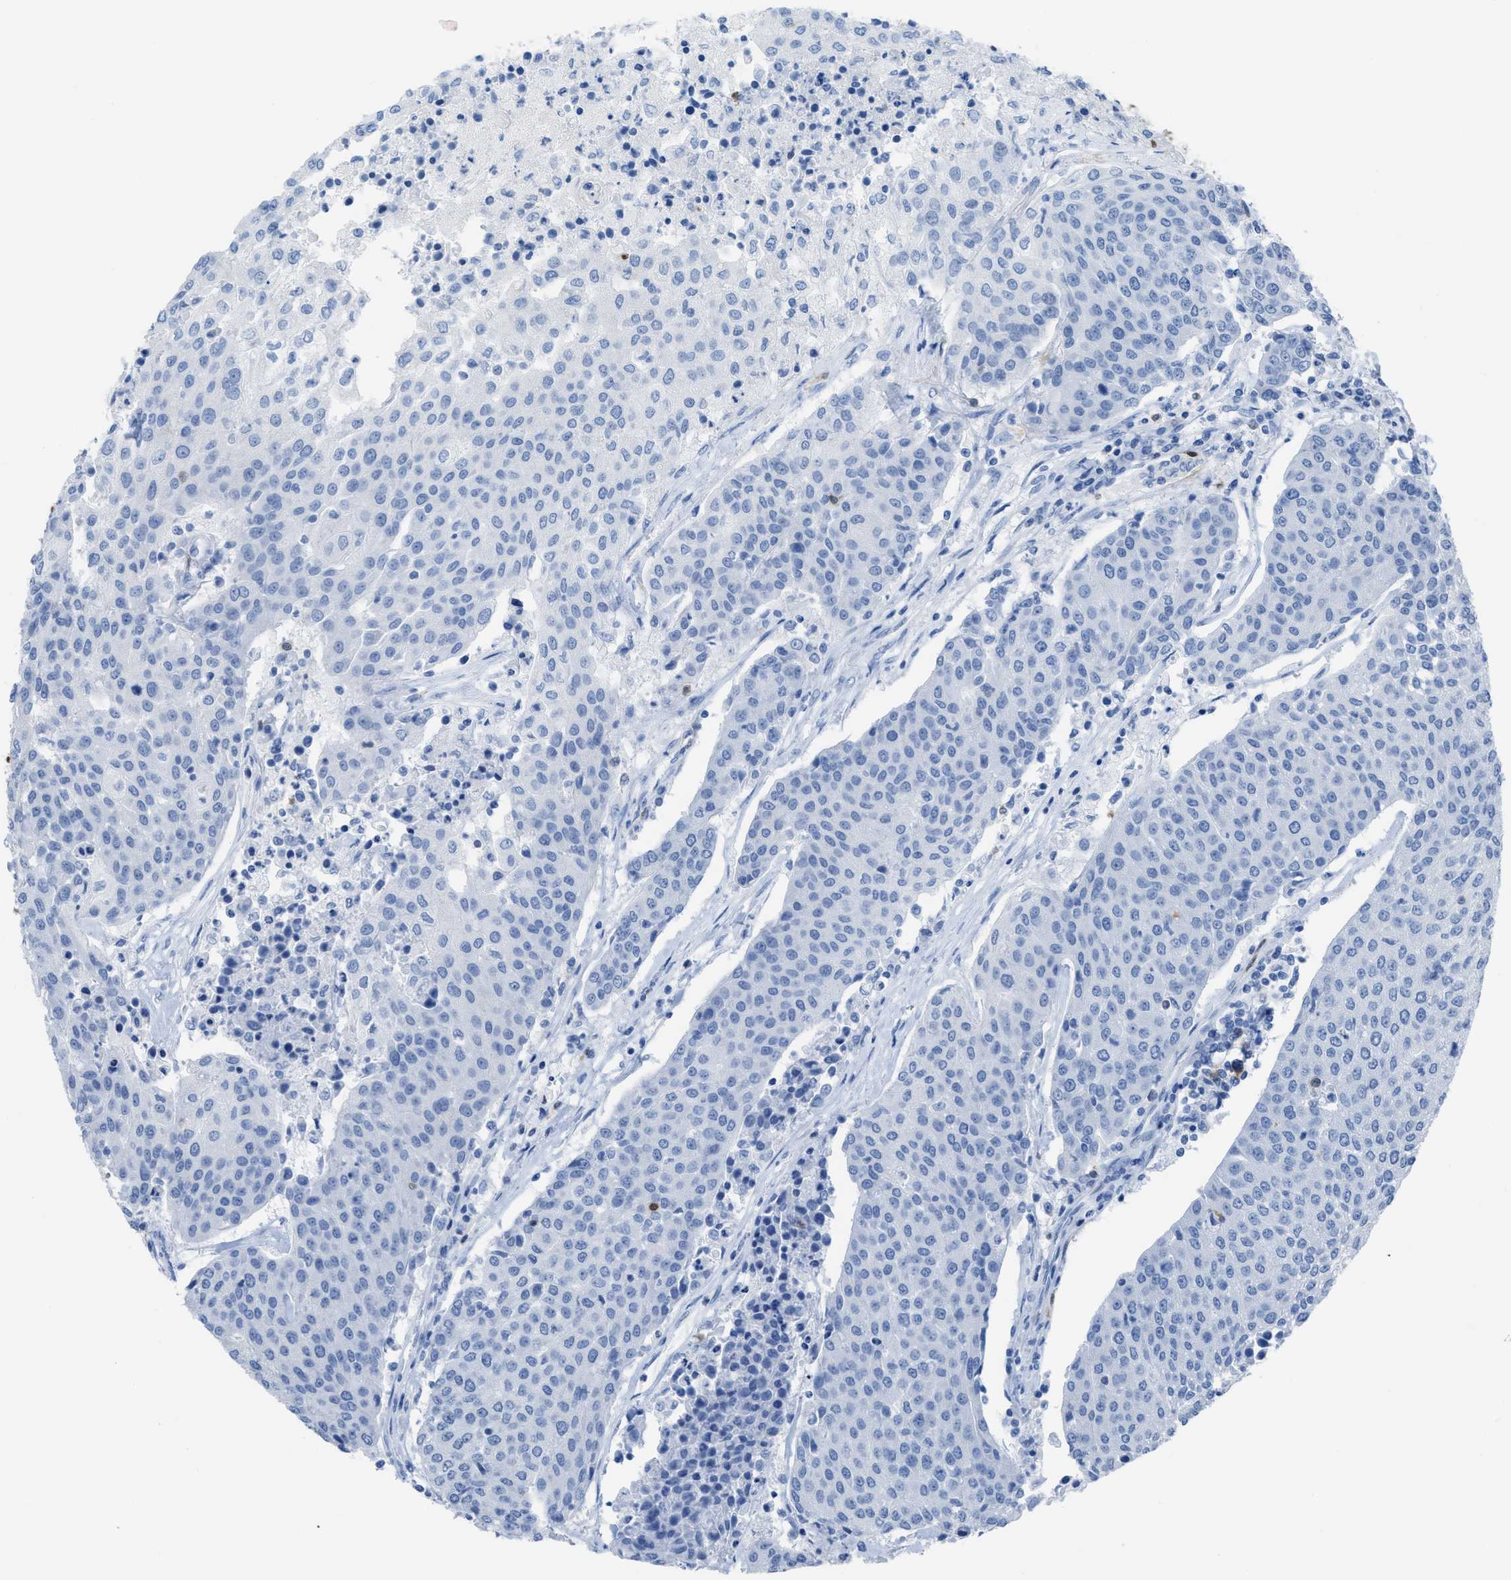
{"staining": {"intensity": "negative", "quantity": "none", "location": "none"}, "tissue": "urothelial cancer", "cell_type": "Tumor cells", "image_type": "cancer", "snomed": [{"axis": "morphology", "description": "Urothelial carcinoma, High grade"}, {"axis": "topography", "description": "Urinary bladder"}], "caption": "Protein analysis of urothelial cancer exhibits no significant staining in tumor cells. Brightfield microscopy of immunohistochemistry stained with DAB (3,3'-diaminobenzidine) (brown) and hematoxylin (blue), captured at high magnification.", "gene": "CDKN2A", "patient": {"sex": "female", "age": 85}}